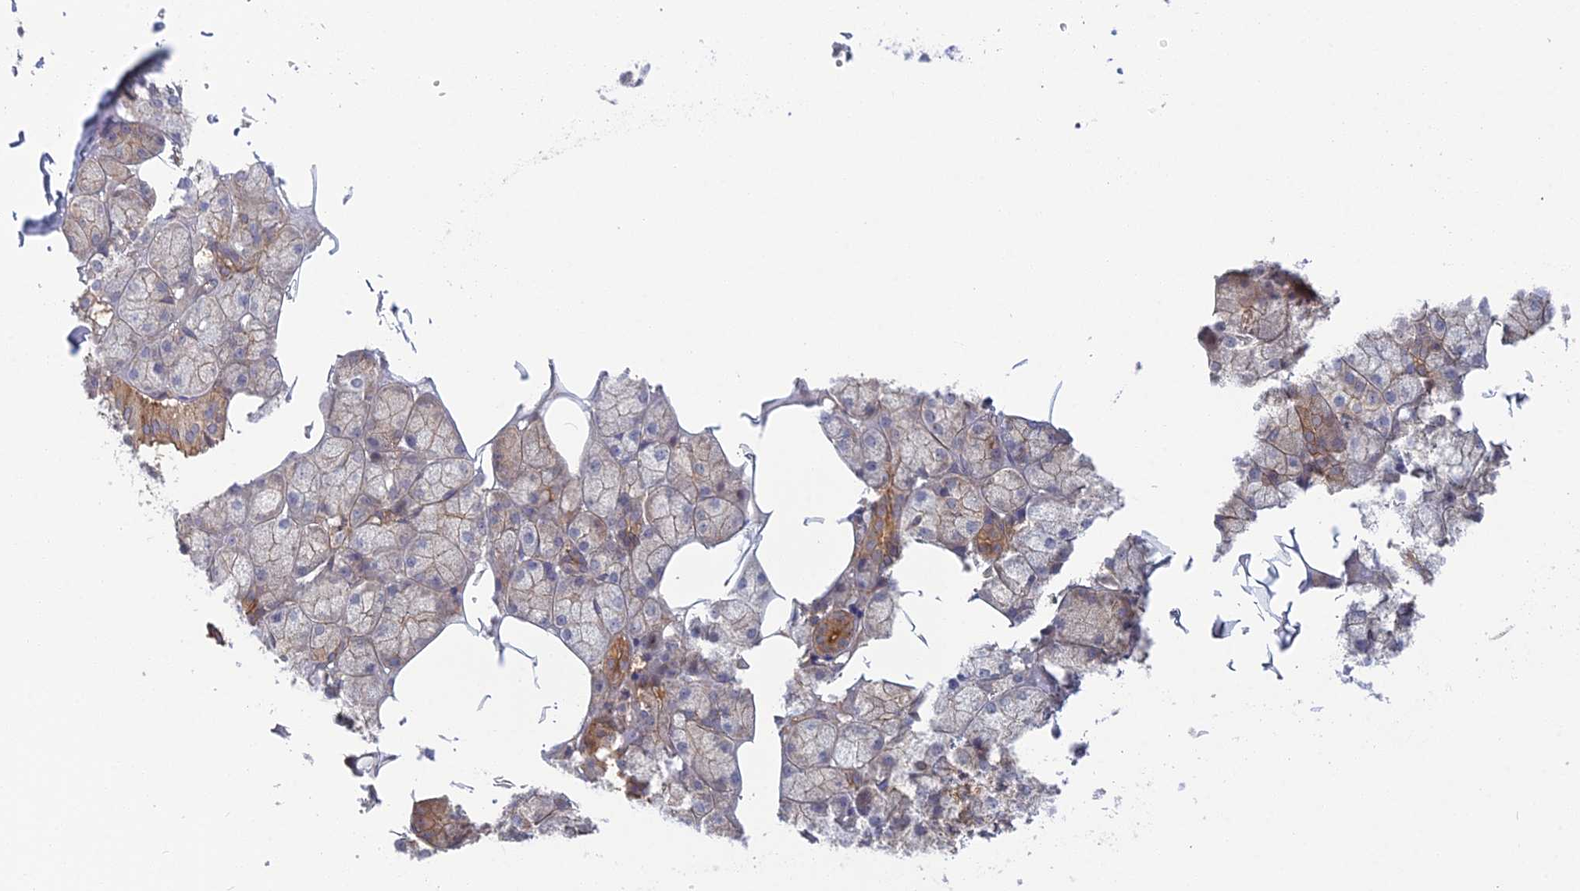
{"staining": {"intensity": "moderate", "quantity": "25%-75%", "location": "cytoplasmic/membranous"}, "tissue": "salivary gland", "cell_type": "Glandular cells", "image_type": "normal", "snomed": [{"axis": "morphology", "description": "Normal tissue, NOS"}, {"axis": "topography", "description": "Salivary gland"}], "caption": "A micrograph of salivary gland stained for a protein reveals moderate cytoplasmic/membranous brown staining in glandular cells.", "gene": "ABHD1", "patient": {"sex": "male", "age": 62}}